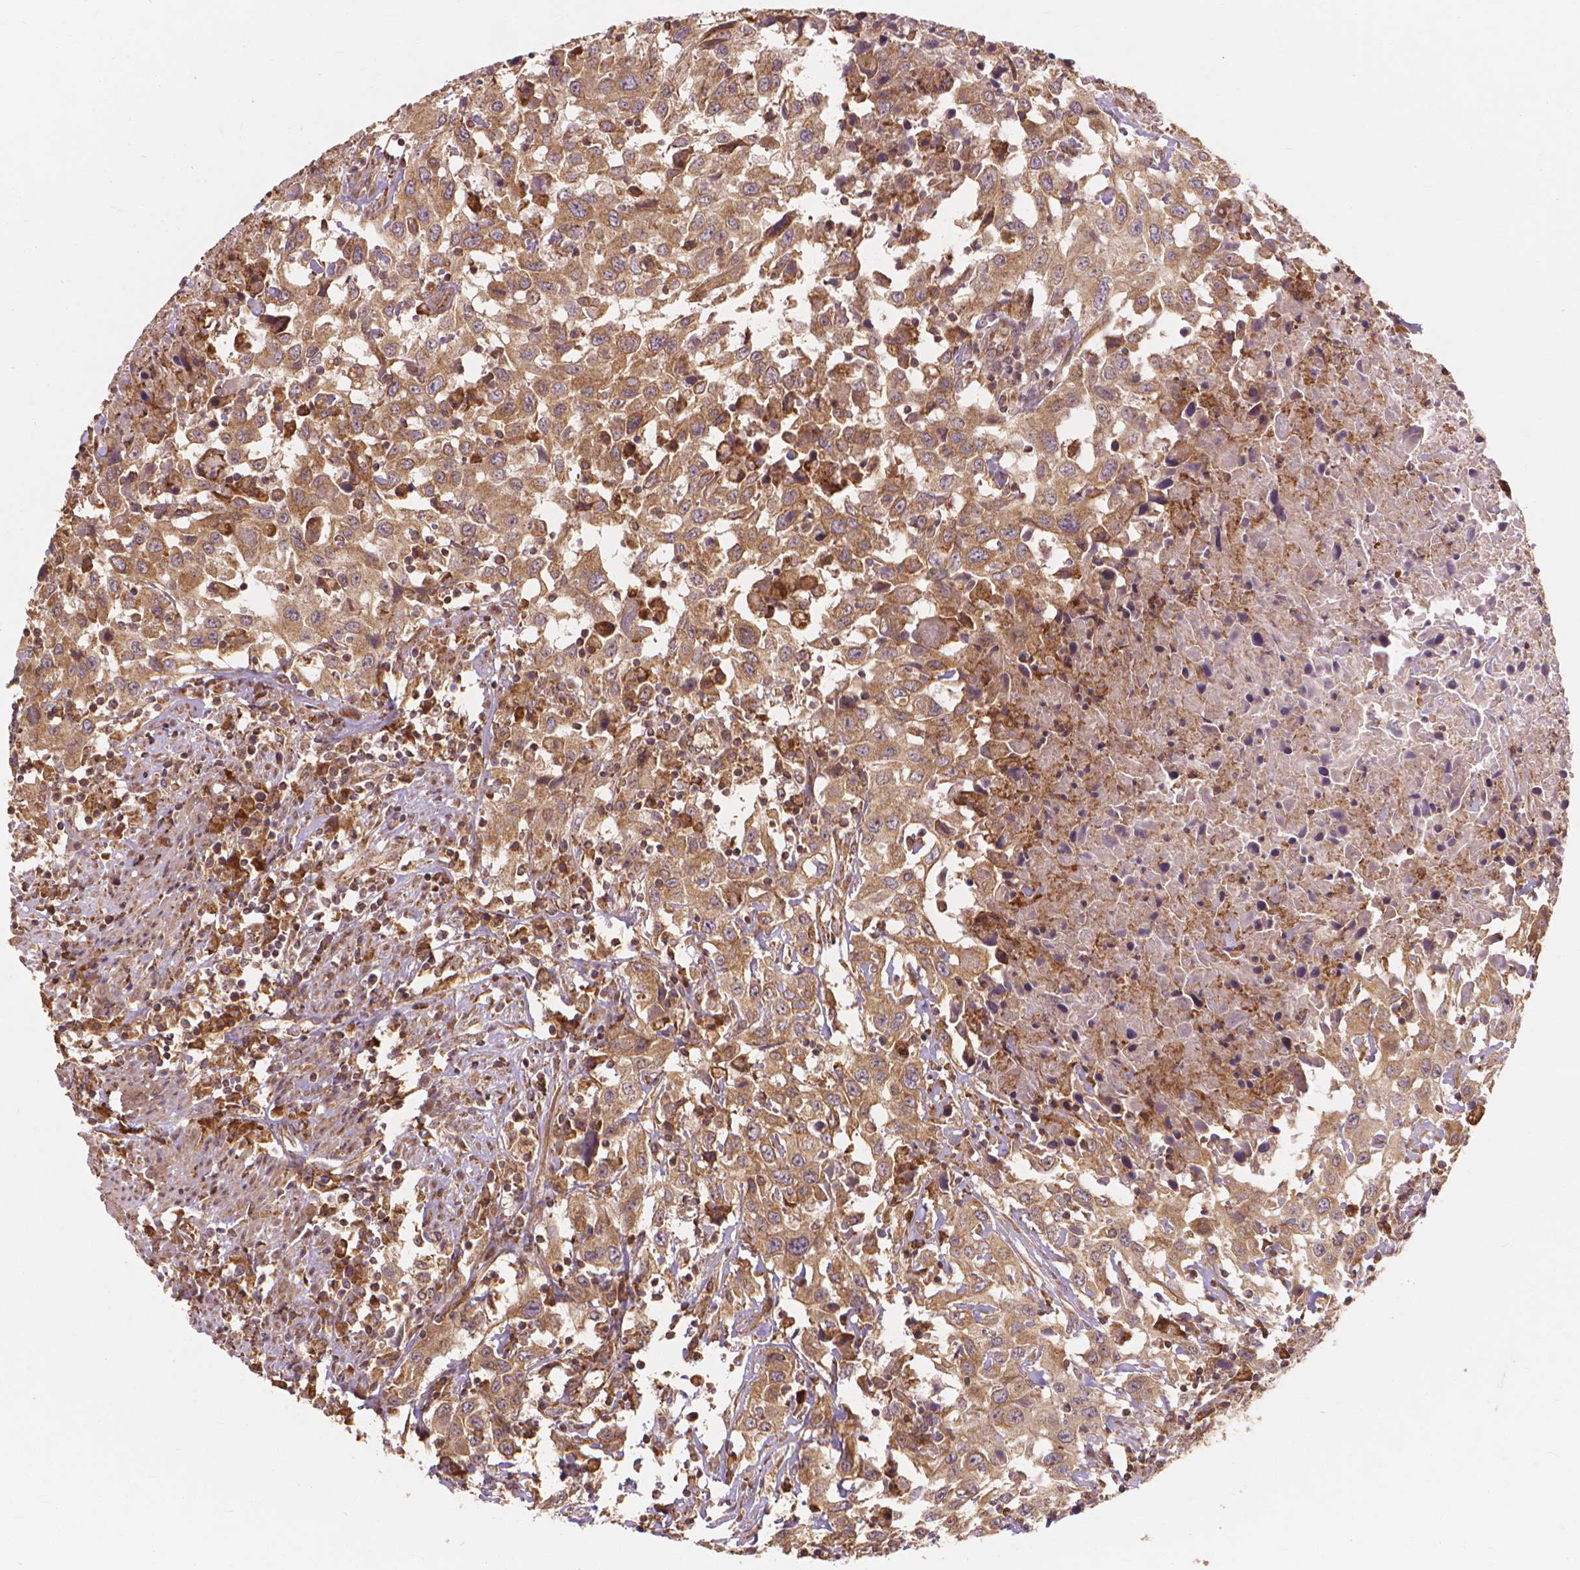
{"staining": {"intensity": "moderate", "quantity": ">75%", "location": "cytoplasmic/membranous"}, "tissue": "urothelial cancer", "cell_type": "Tumor cells", "image_type": "cancer", "snomed": [{"axis": "morphology", "description": "Urothelial carcinoma, High grade"}, {"axis": "topography", "description": "Urinary bladder"}], "caption": "An image showing moderate cytoplasmic/membranous expression in approximately >75% of tumor cells in urothelial cancer, as visualized by brown immunohistochemical staining.", "gene": "TAB2", "patient": {"sex": "male", "age": 61}}